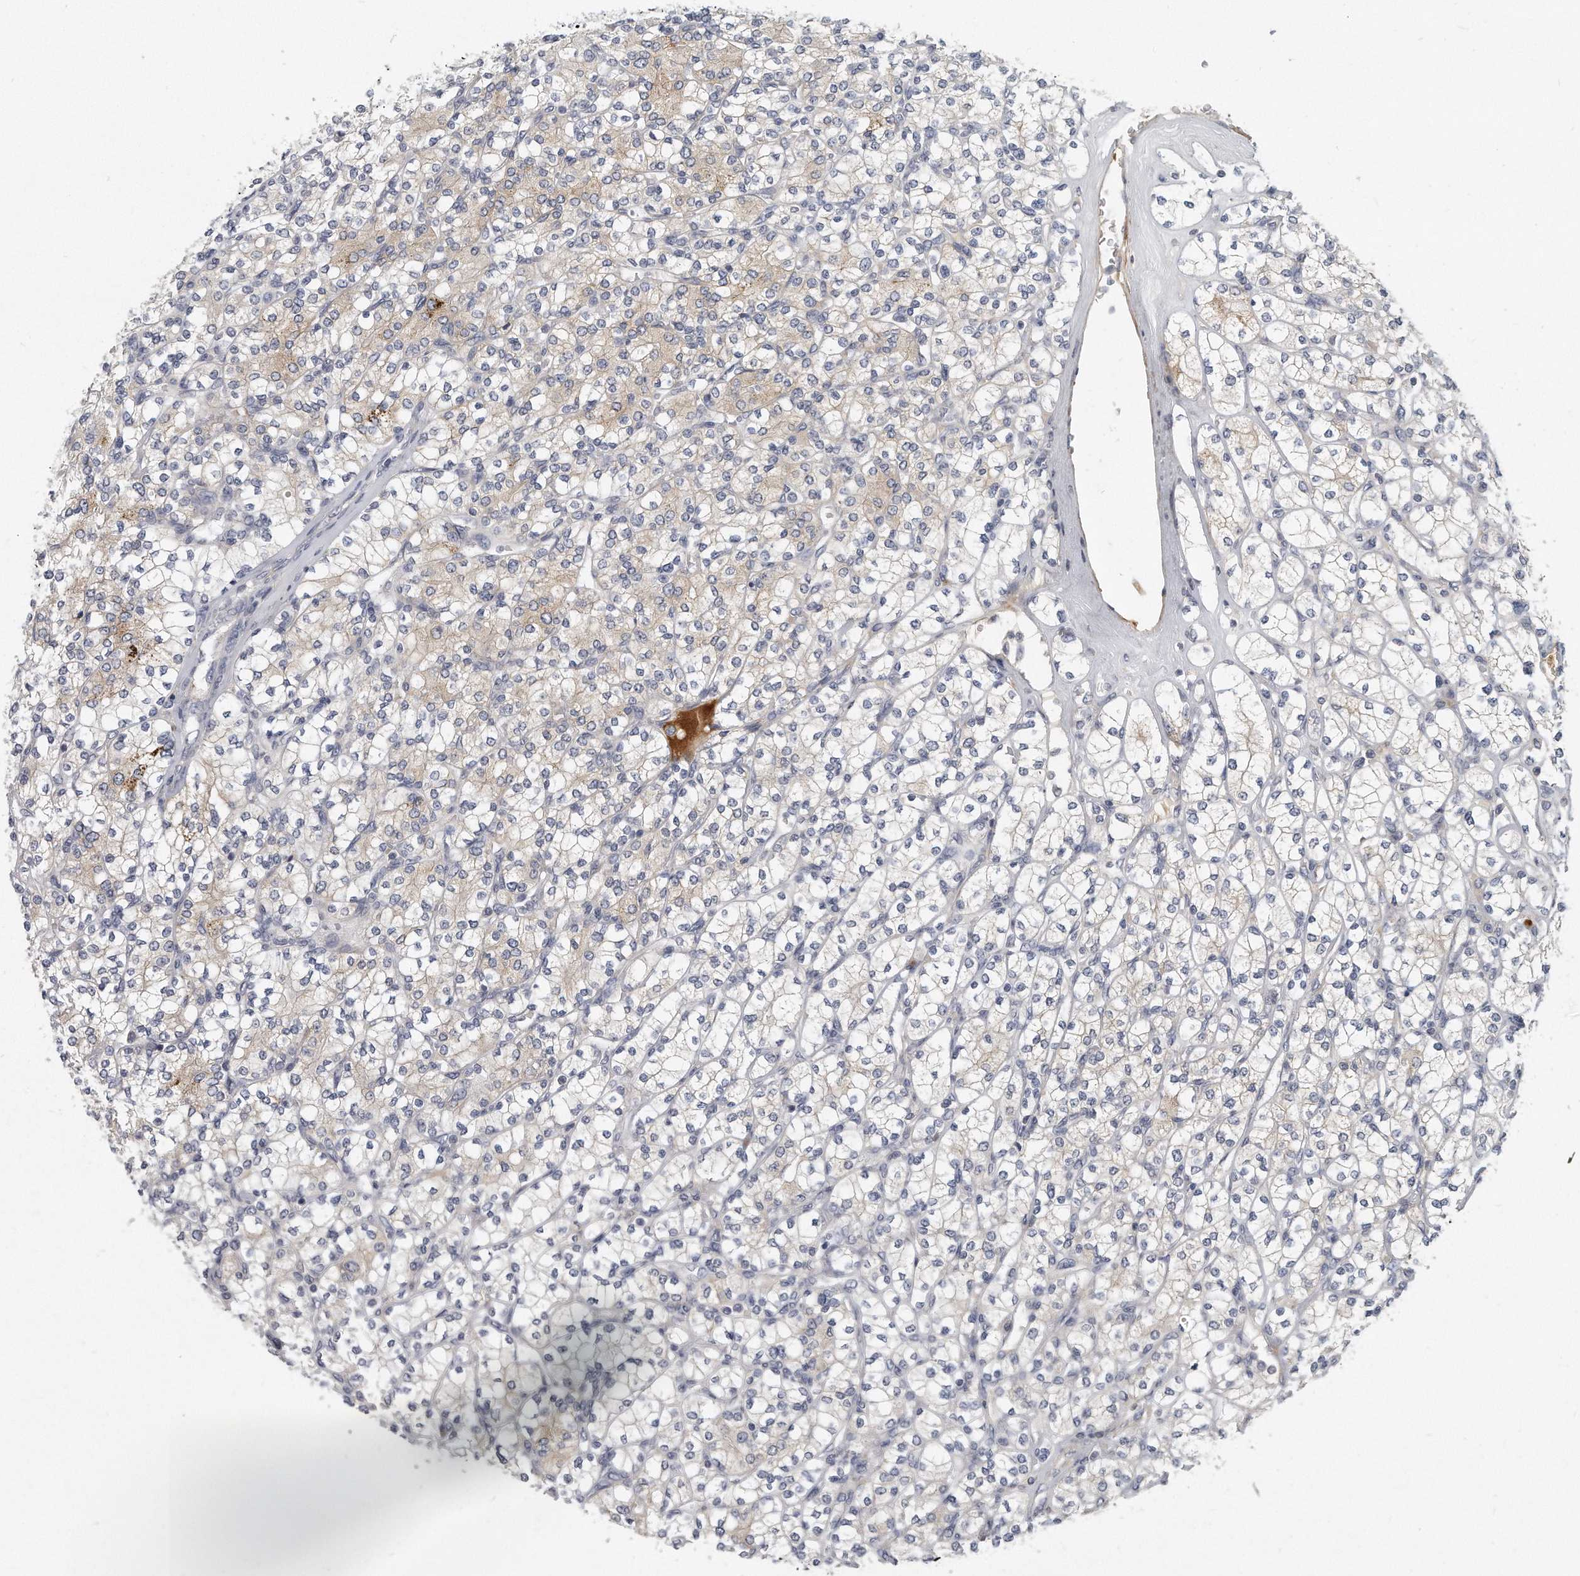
{"staining": {"intensity": "weak", "quantity": "25%-75%", "location": "cytoplasmic/membranous"}, "tissue": "renal cancer", "cell_type": "Tumor cells", "image_type": "cancer", "snomed": [{"axis": "morphology", "description": "Adenocarcinoma, NOS"}, {"axis": "topography", "description": "Kidney"}], "caption": "Protein analysis of renal adenocarcinoma tissue demonstrates weak cytoplasmic/membranous positivity in approximately 25%-75% of tumor cells. The protein is stained brown, and the nuclei are stained in blue (DAB IHC with brightfield microscopy, high magnification).", "gene": "PLEKHA6", "patient": {"sex": "male", "age": 77}}